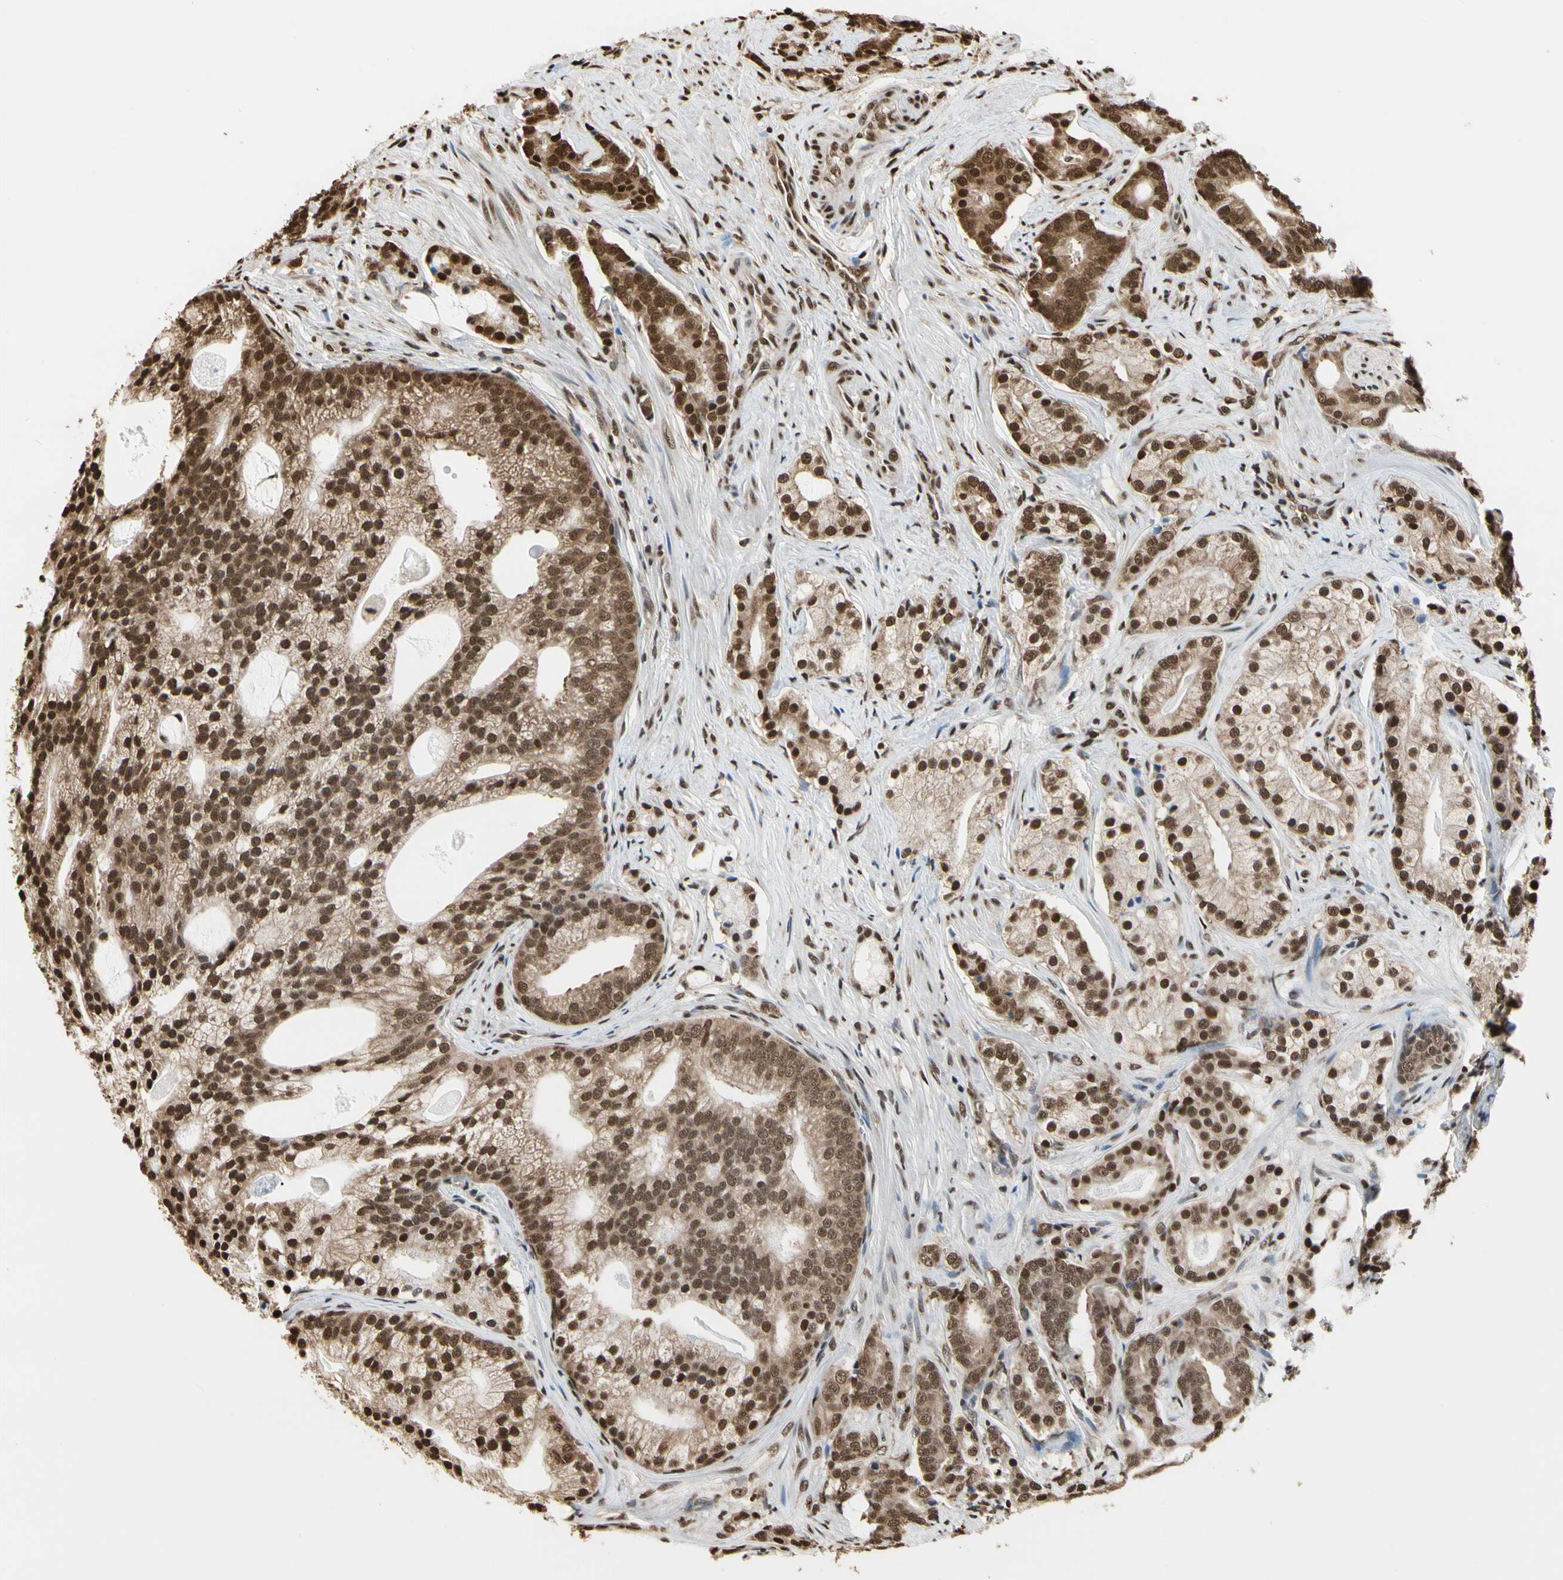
{"staining": {"intensity": "strong", "quantity": ">75%", "location": "cytoplasmic/membranous,nuclear"}, "tissue": "prostate cancer", "cell_type": "Tumor cells", "image_type": "cancer", "snomed": [{"axis": "morphology", "description": "Adenocarcinoma, Low grade"}, {"axis": "topography", "description": "Prostate"}], "caption": "Immunohistochemical staining of prostate adenocarcinoma (low-grade) exhibits high levels of strong cytoplasmic/membranous and nuclear protein expression in approximately >75% of tumor cells. The staining was performed using DAB to visualize the protein expression in brown, while the nuclei were stained in blue with hematoxylin (Magnification: 20x).", "gene": "HNRNPK", "patient": {"sex": "male", "age": 58}}